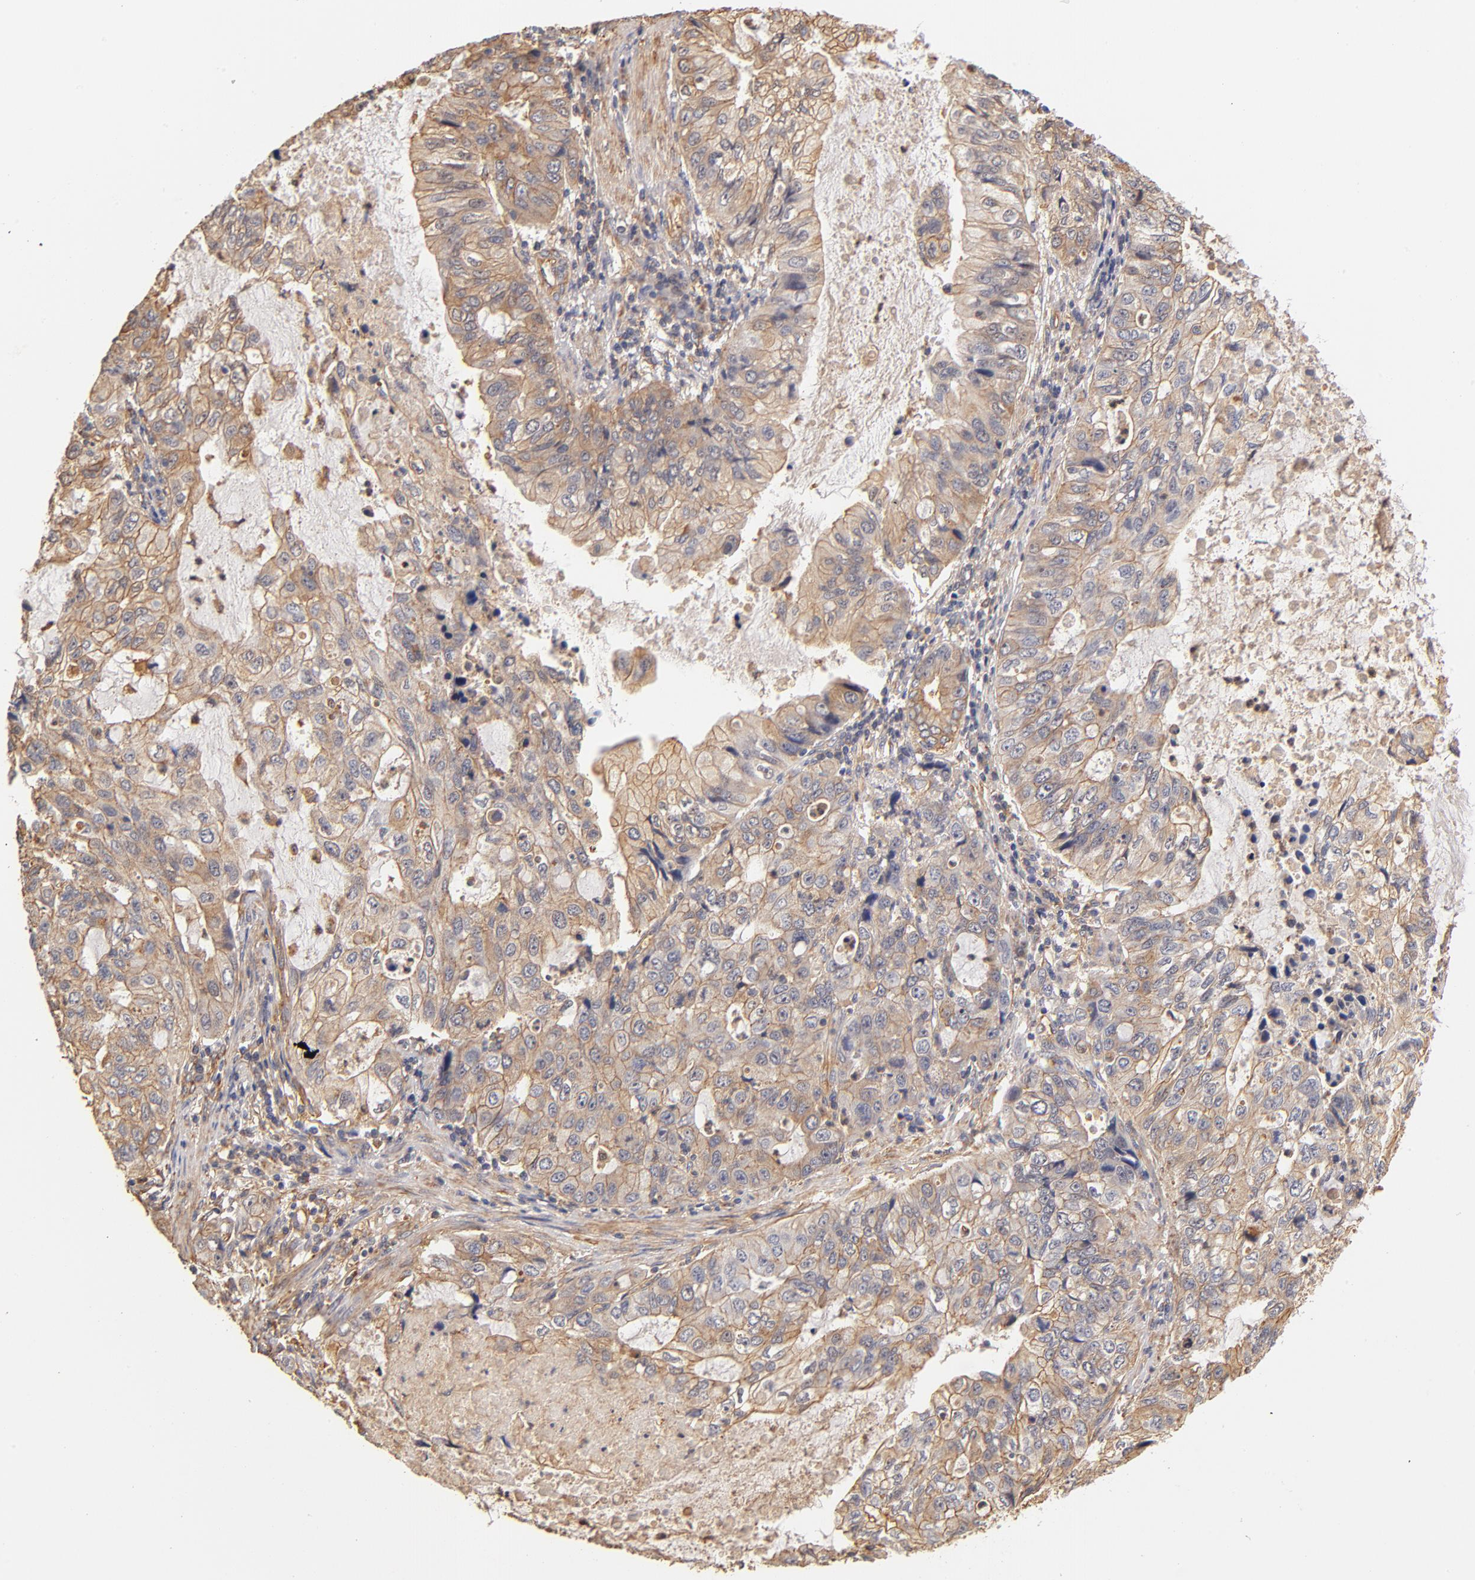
{"staining": {"intensity": "weak", "quantity": ">75%", "location": "cytoplasmic/membranous"}, "tissue": "stomach cancer", "cell_type": "Tumor cells", "image_type": "cancer", "snomed": [{"axis": "morphology", "description": "Adenocarcinoma, NOS"}, {"axis": "topography", "description": "Stomach, upper"}], "caption": "An immunohistochemistry (IHC) photomicrograph of neoplastic tissue is shown. Protein staining in brown highlights weak cytoplasmic/membranous positivity in adenocarcinoma (stomach) within tumor cells.", "gene": "FCMR", "patient": {"sex": "female", "age": 52}}